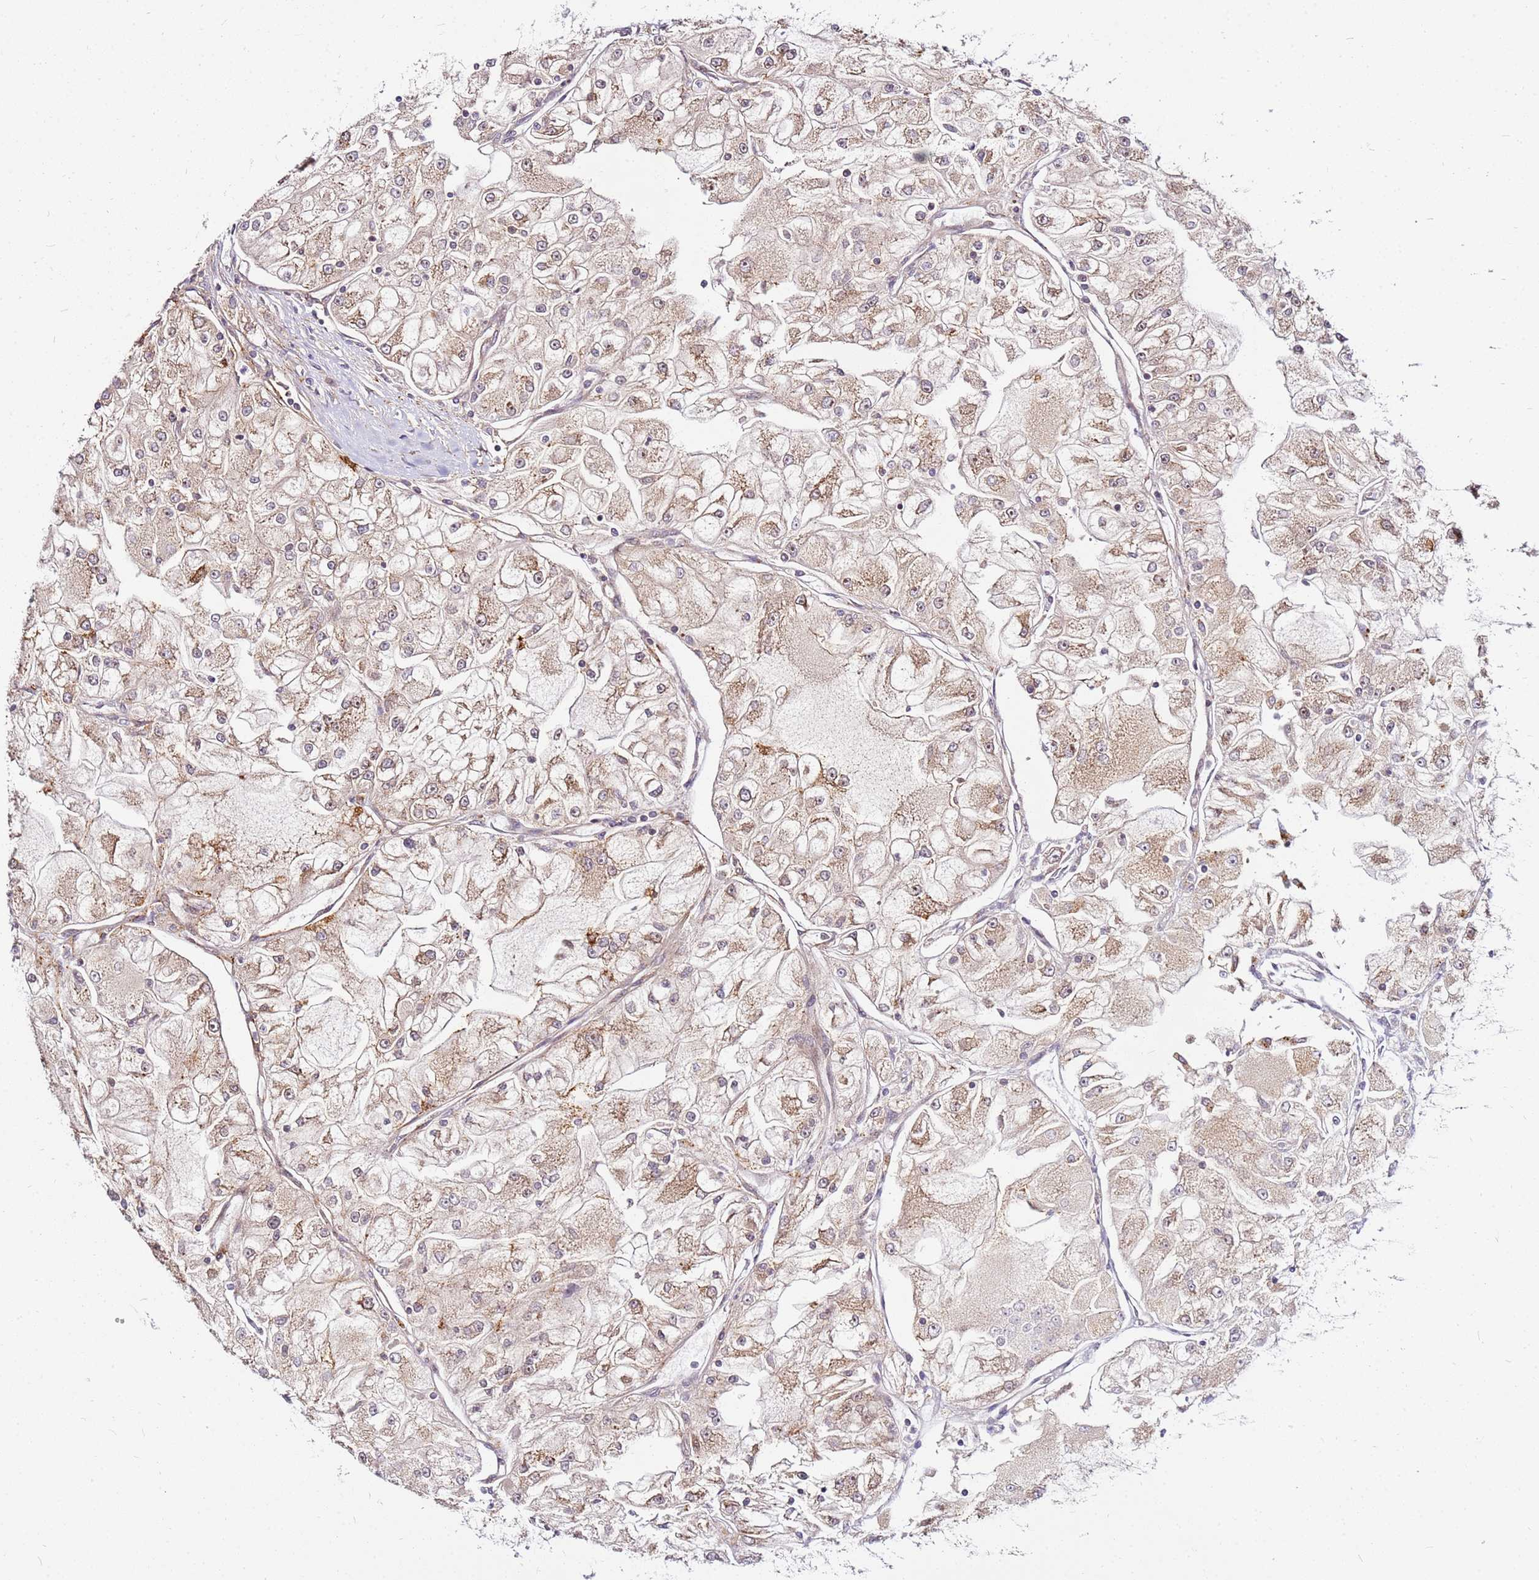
{"staining": {"intensity": "weak", "quantity": "25%-75%", "location": "cytoplasmic/membranous"}, "tissue": "renal cancer", "cell_type": "Tumor cells", "image_type": "cancer", "snomed": [{"axis": "morphology", "description": "Adenocarcinoma, NOS"}, {"axis": "topography", "description": "Kidney"}], "caption": "DAB immunohistochemical staining of renal adenocarcinoma displays weak cytoplasmic/membranous protein expression in about 25%-75% of tumor cells.", "gene": "PIH1D1", "patient": {"sex": "female", "age": 72}}